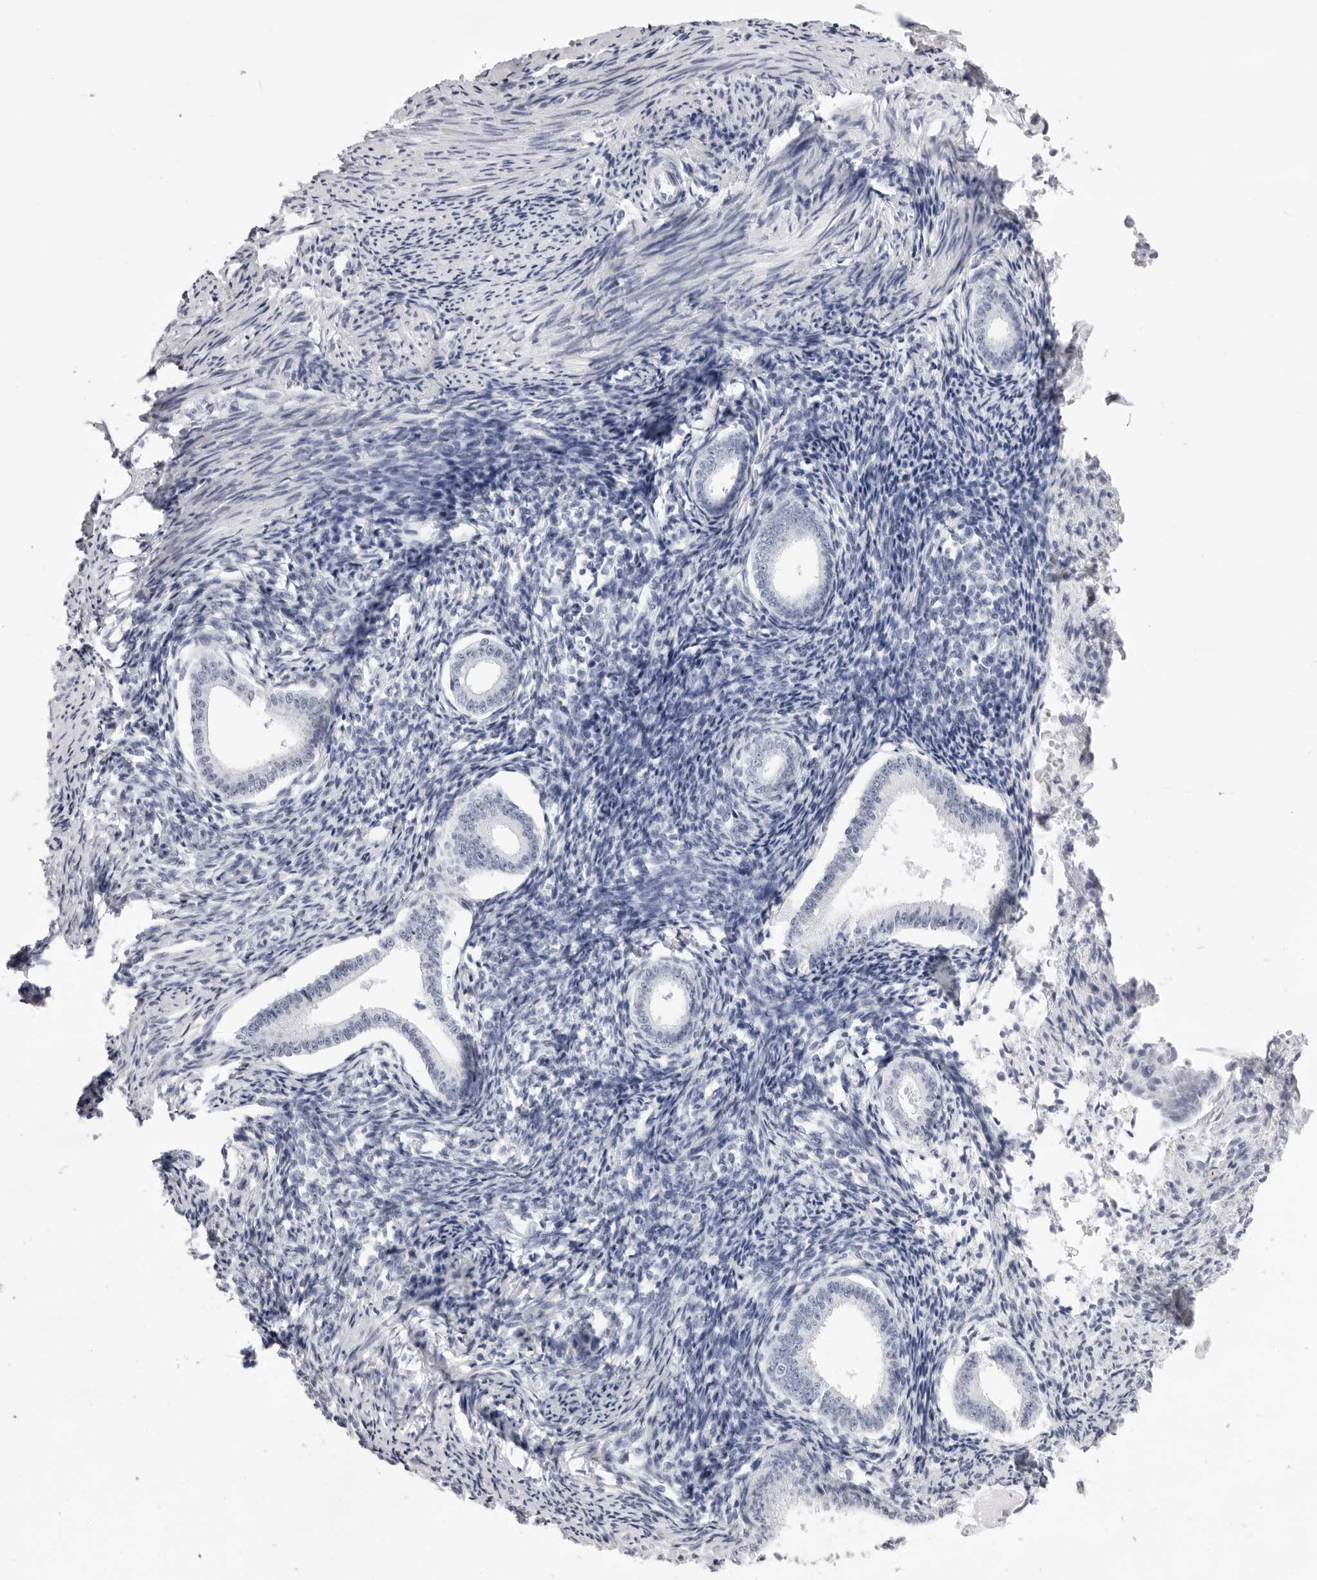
{"staining": {"intensity": "negative", "quantity": "none", "location": "none"}, "tissue": "endometrium", "cell_type": "Cells in endometrial stroma", "image_type": "normal", "snomed": [{"axis": "morphology", "description": "Normal tissue, NOS"}, {"axis": "topography", "description": "Endometrium"}], "caption": "Image shows no protein staining in cells in endometrial stroma of normal endometrium.", "gene": "SMIM2", "patient": {"sex": "female", "age": 56}}